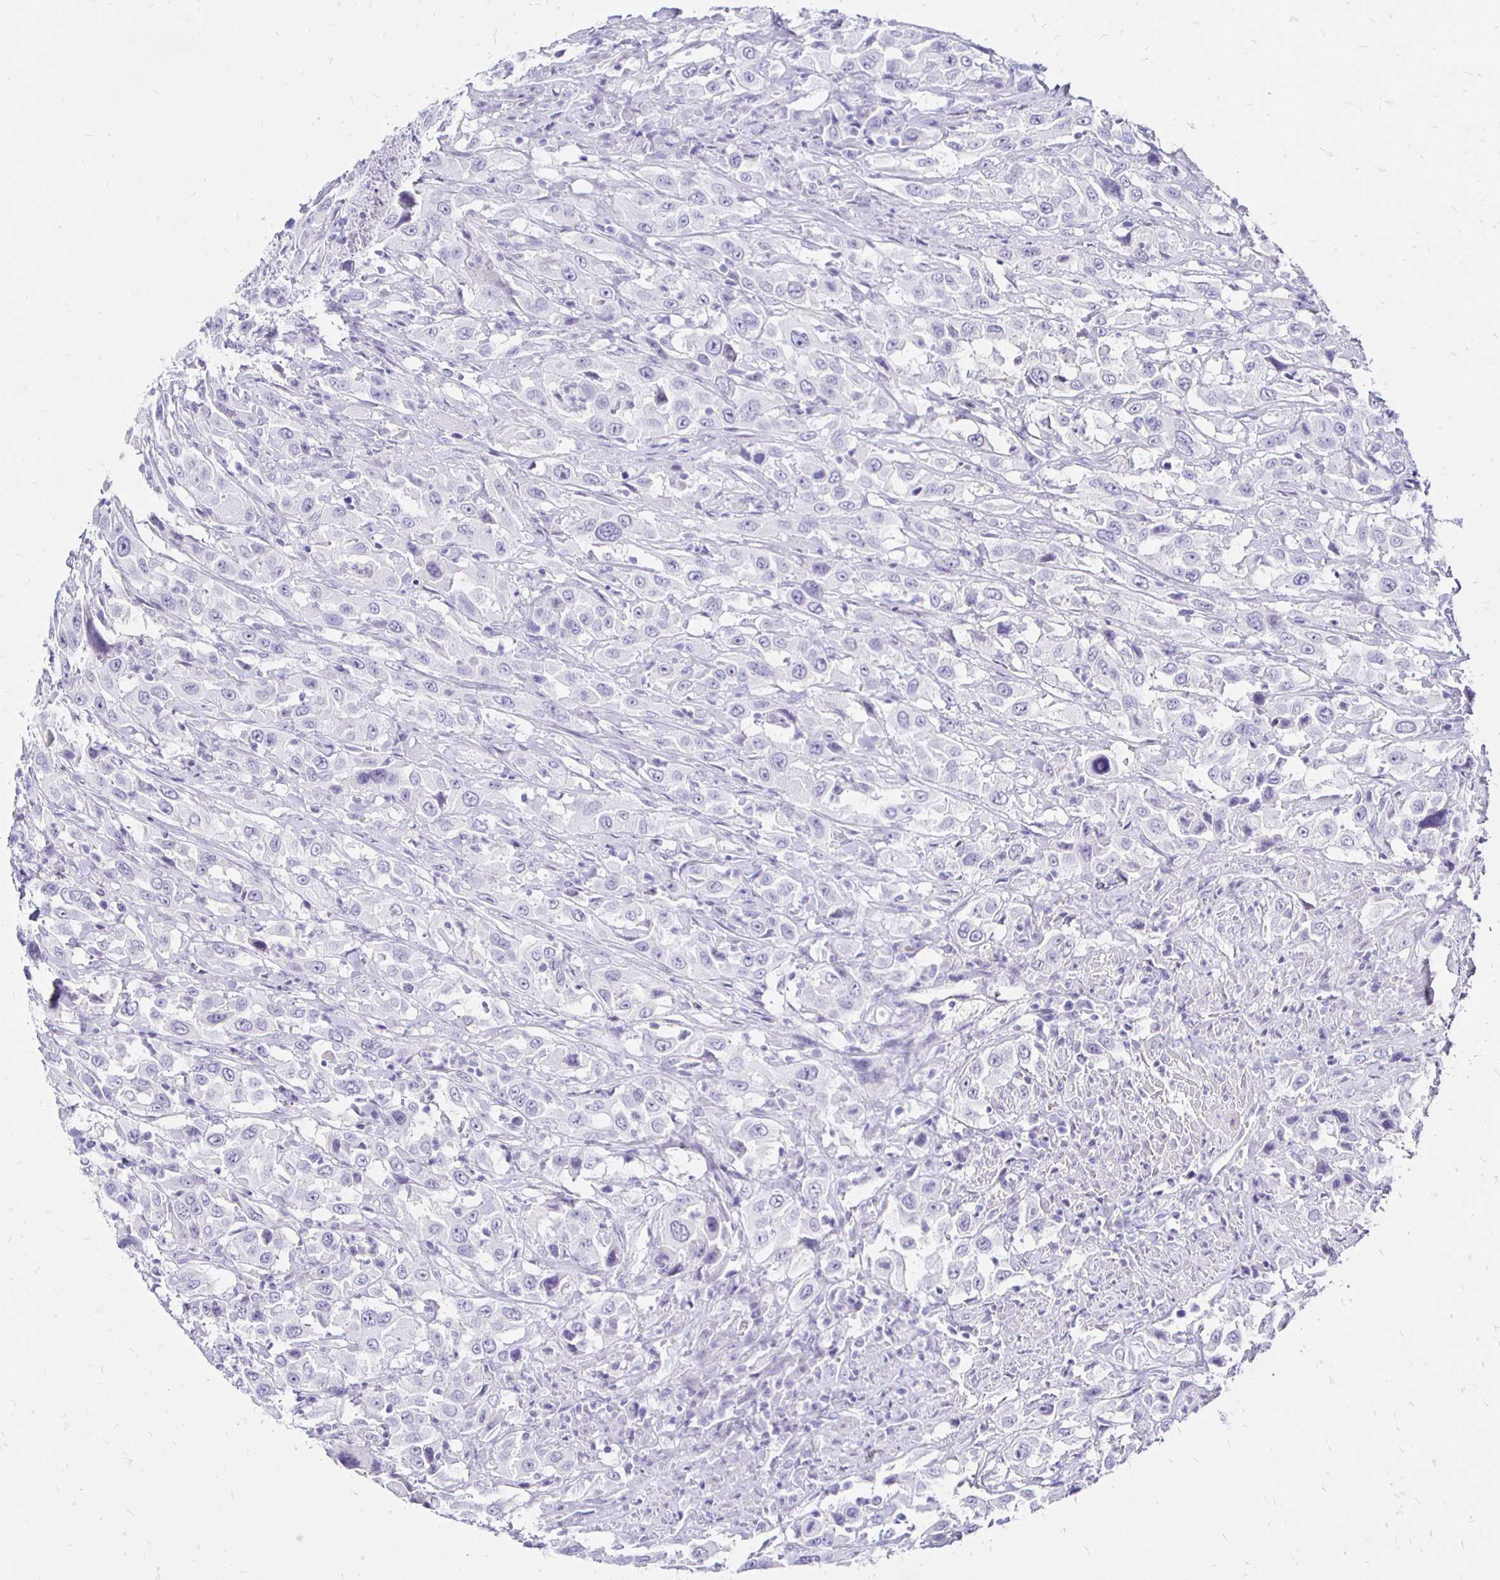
{"staining": {"intensity": "negative", "quantity": "none", "location": "none"}, "tissue": "urothelial cancer", "cell_type": "Tumor cells", "image_type": "cancer", "snomed": [{"axis": "morphology", "description": "Urothelial carcinoma, High grade"}, {"axis": "topography", "description": "Urinary bladder"}], "caption": "Immunohistochemical staining of urothelial cancer exhibits no significant staining in tumor cells.", "gene": "IRGC", "patient": {"sex": "male", "age": 61}}